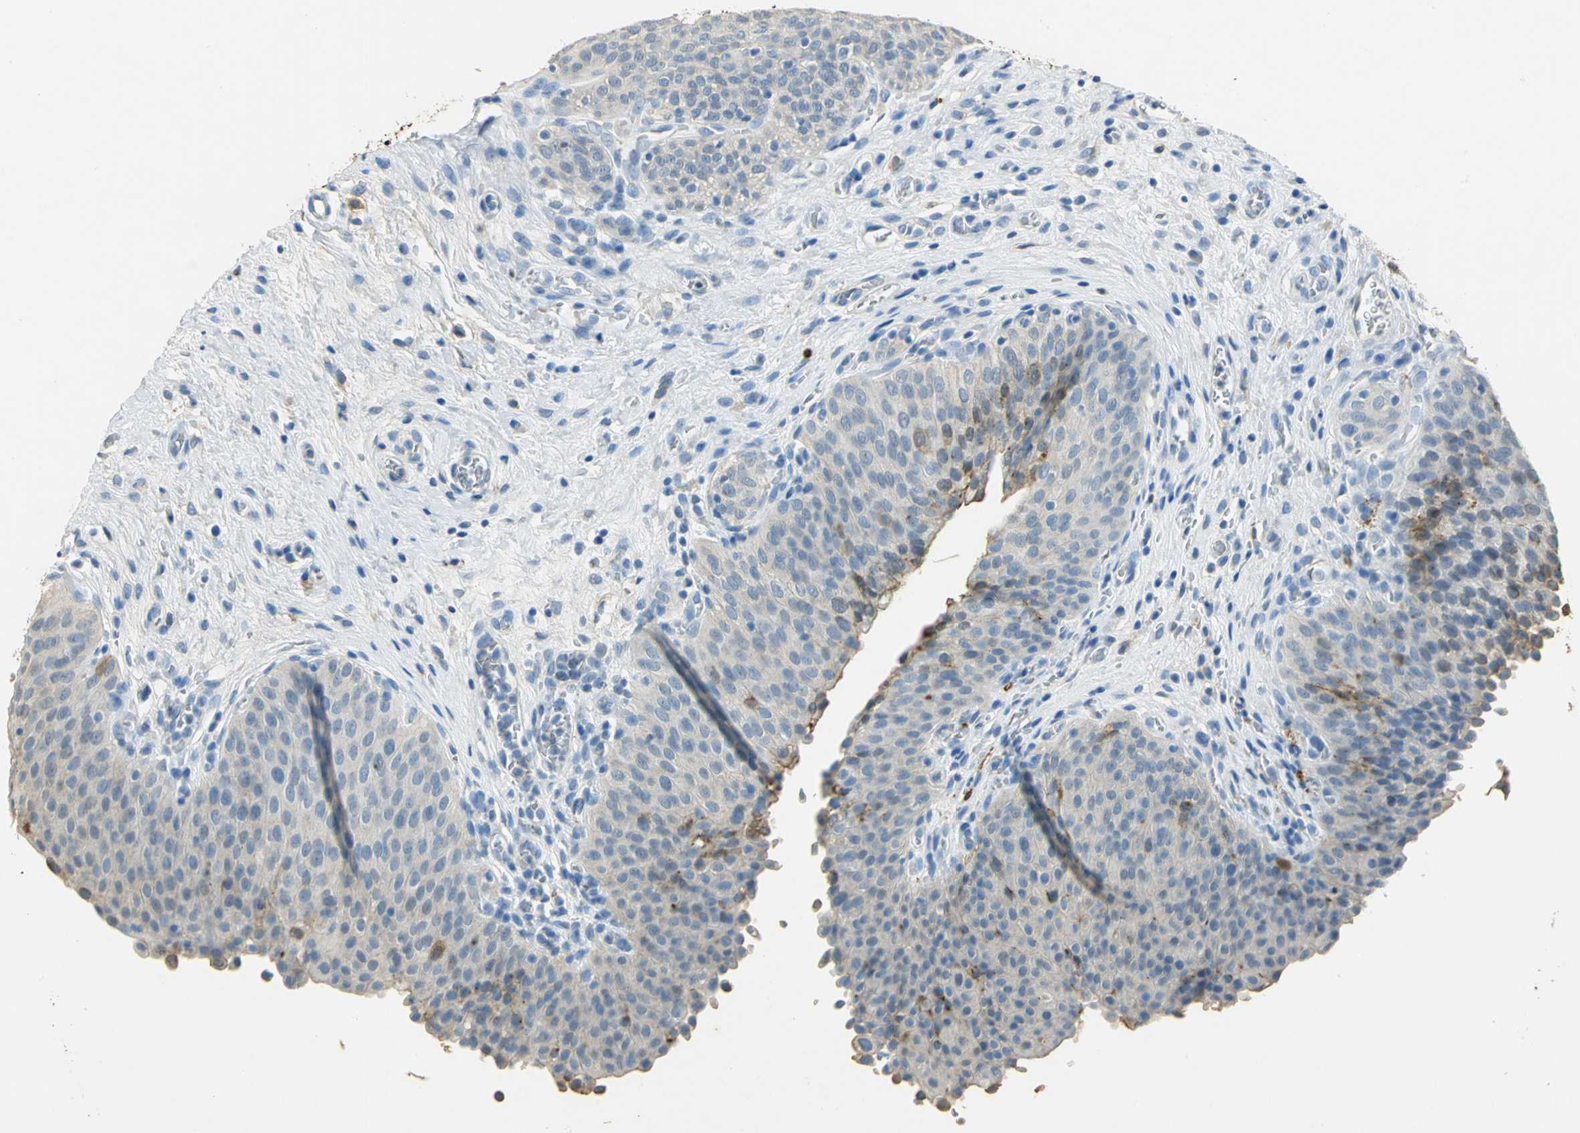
{"staining": {"intensity": "moderate", "quantity": "25%-75%", "location": "cytoplasmic/membranous"}, "tissue": "urinary bladder", "cell_type": "Urothelial cells", "image_type": "normal", "snomed": [{"axis": "morphology", "description": "Normal tissue, NOS"}, {"axis": "morphology", "description": "Dysplasia, NOS"}, {"axis": "topography", "description": "Urinary bladder"}], "caption": "IHC staining of unremarkable urinary bladder, which displays medium levels of moderate cytoplasmic/membranous positivity in about 25%-75% of urothelial cells indicating moderate cytoplasmic/membranous protein positivity. The staining was performed using DAB (brown) for protein detection and nuclei were counterstained in hematoxylin (blue).", "gene": "ANXA4", "patient": {"sex": "male", "age": 35}}